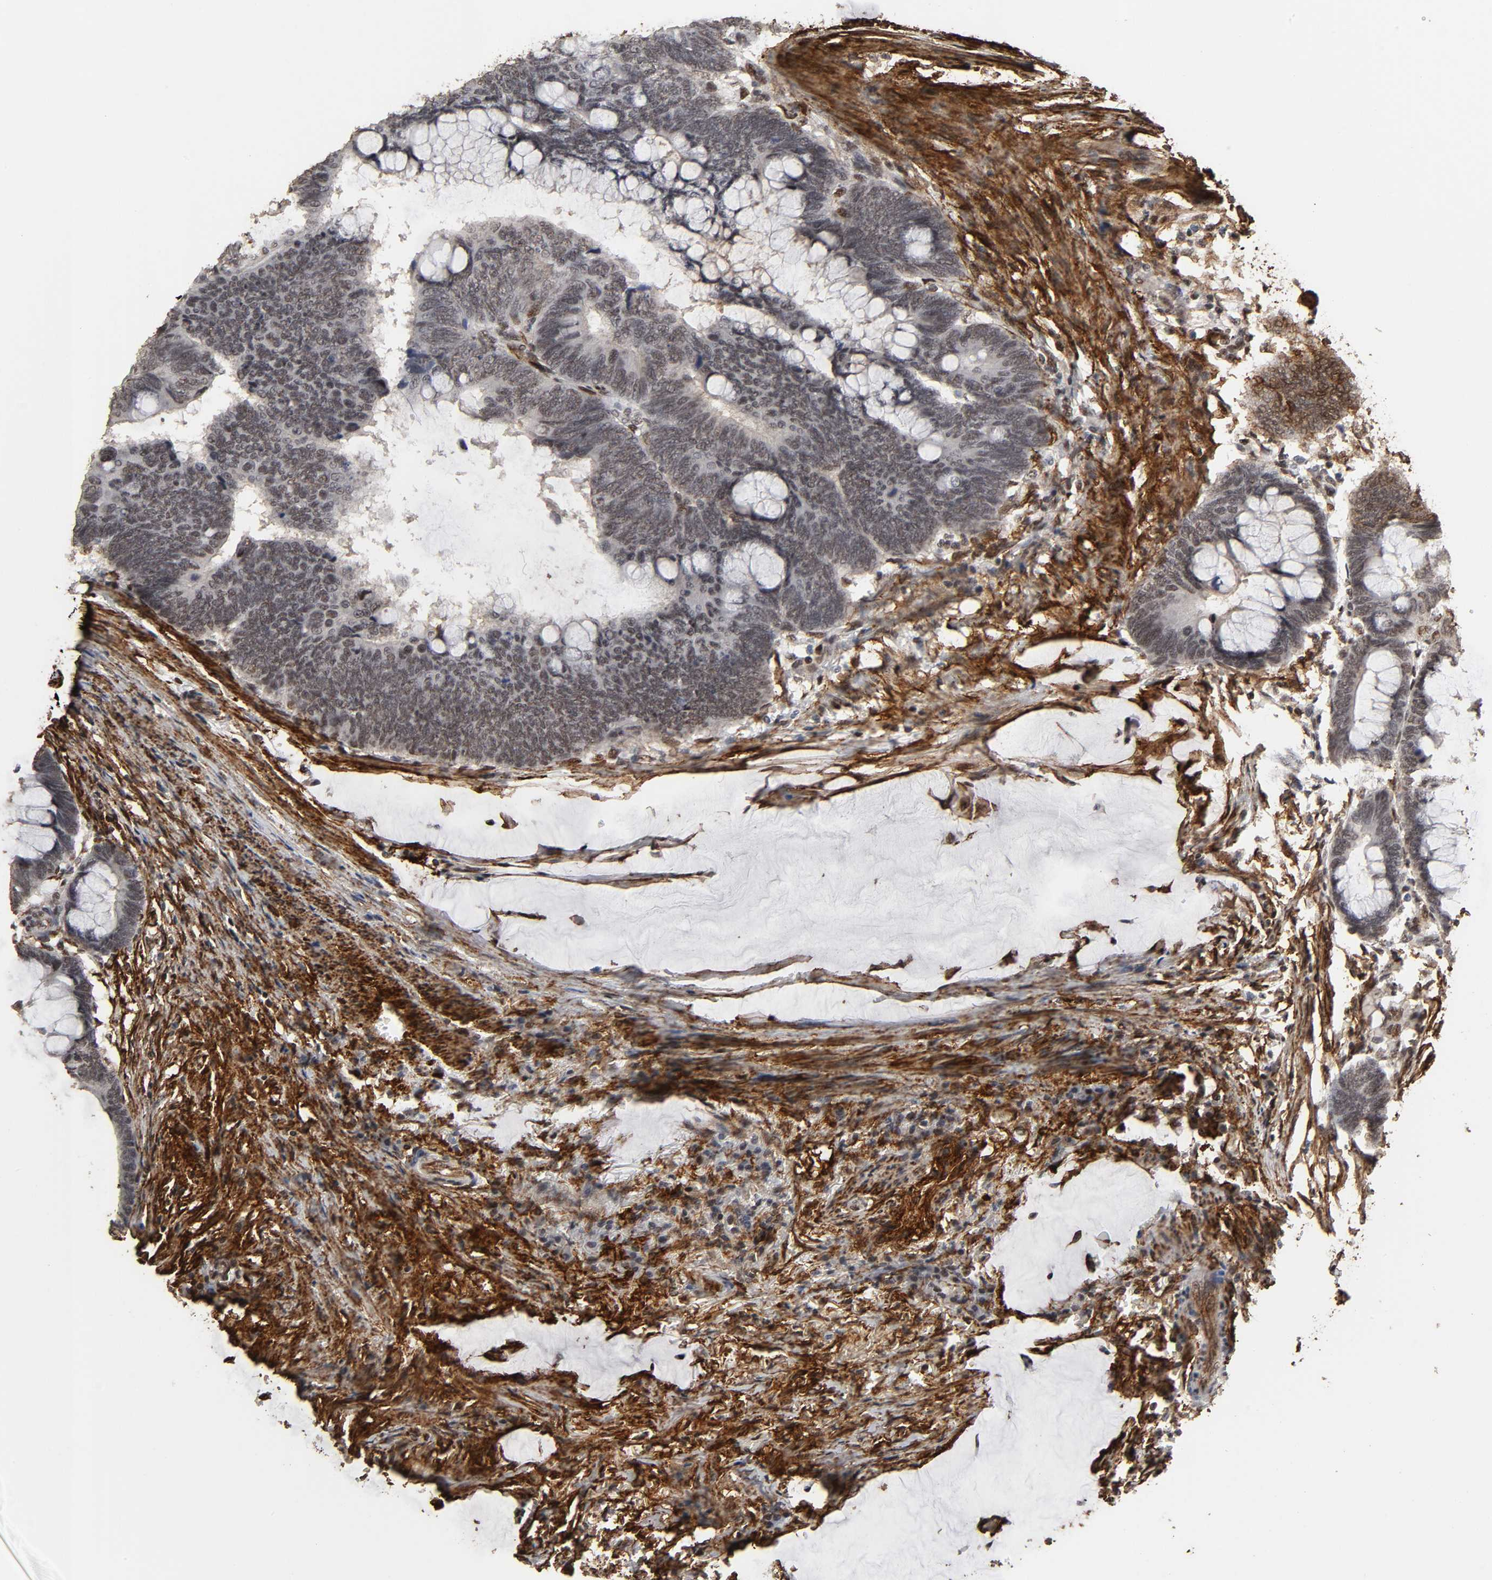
{"staining": {"intensity": "strong", "quantity": "<25%", "location": "cytoplasmic/membranous,nuclear"}, "tissue": "colorectal cancer", "cell_type": "Tumor cells", "image_type": "cancer", "snomed": [{"axis": "morphology", "description": "Normal tissue, NOS"}, {"axis": "morphology", "description": "Adenocarcinoma, NOS"}, {"axis": "topography", "description": "Rectum"}, {"axis": "topography", "description": "Peripheral nerve tissue"}], "caption": "Immunohistochemistry (IHC) histopathology image of human colorectal cancer (adenocarcinoma) stained for a protein (brown), which demonstrates medium levels of strong cytoplasmic/membranous and nuclear staining in about <25% of tumor cells.", "gene": "AHNAK2", "patient": {"sex": "male", "age": 92}}